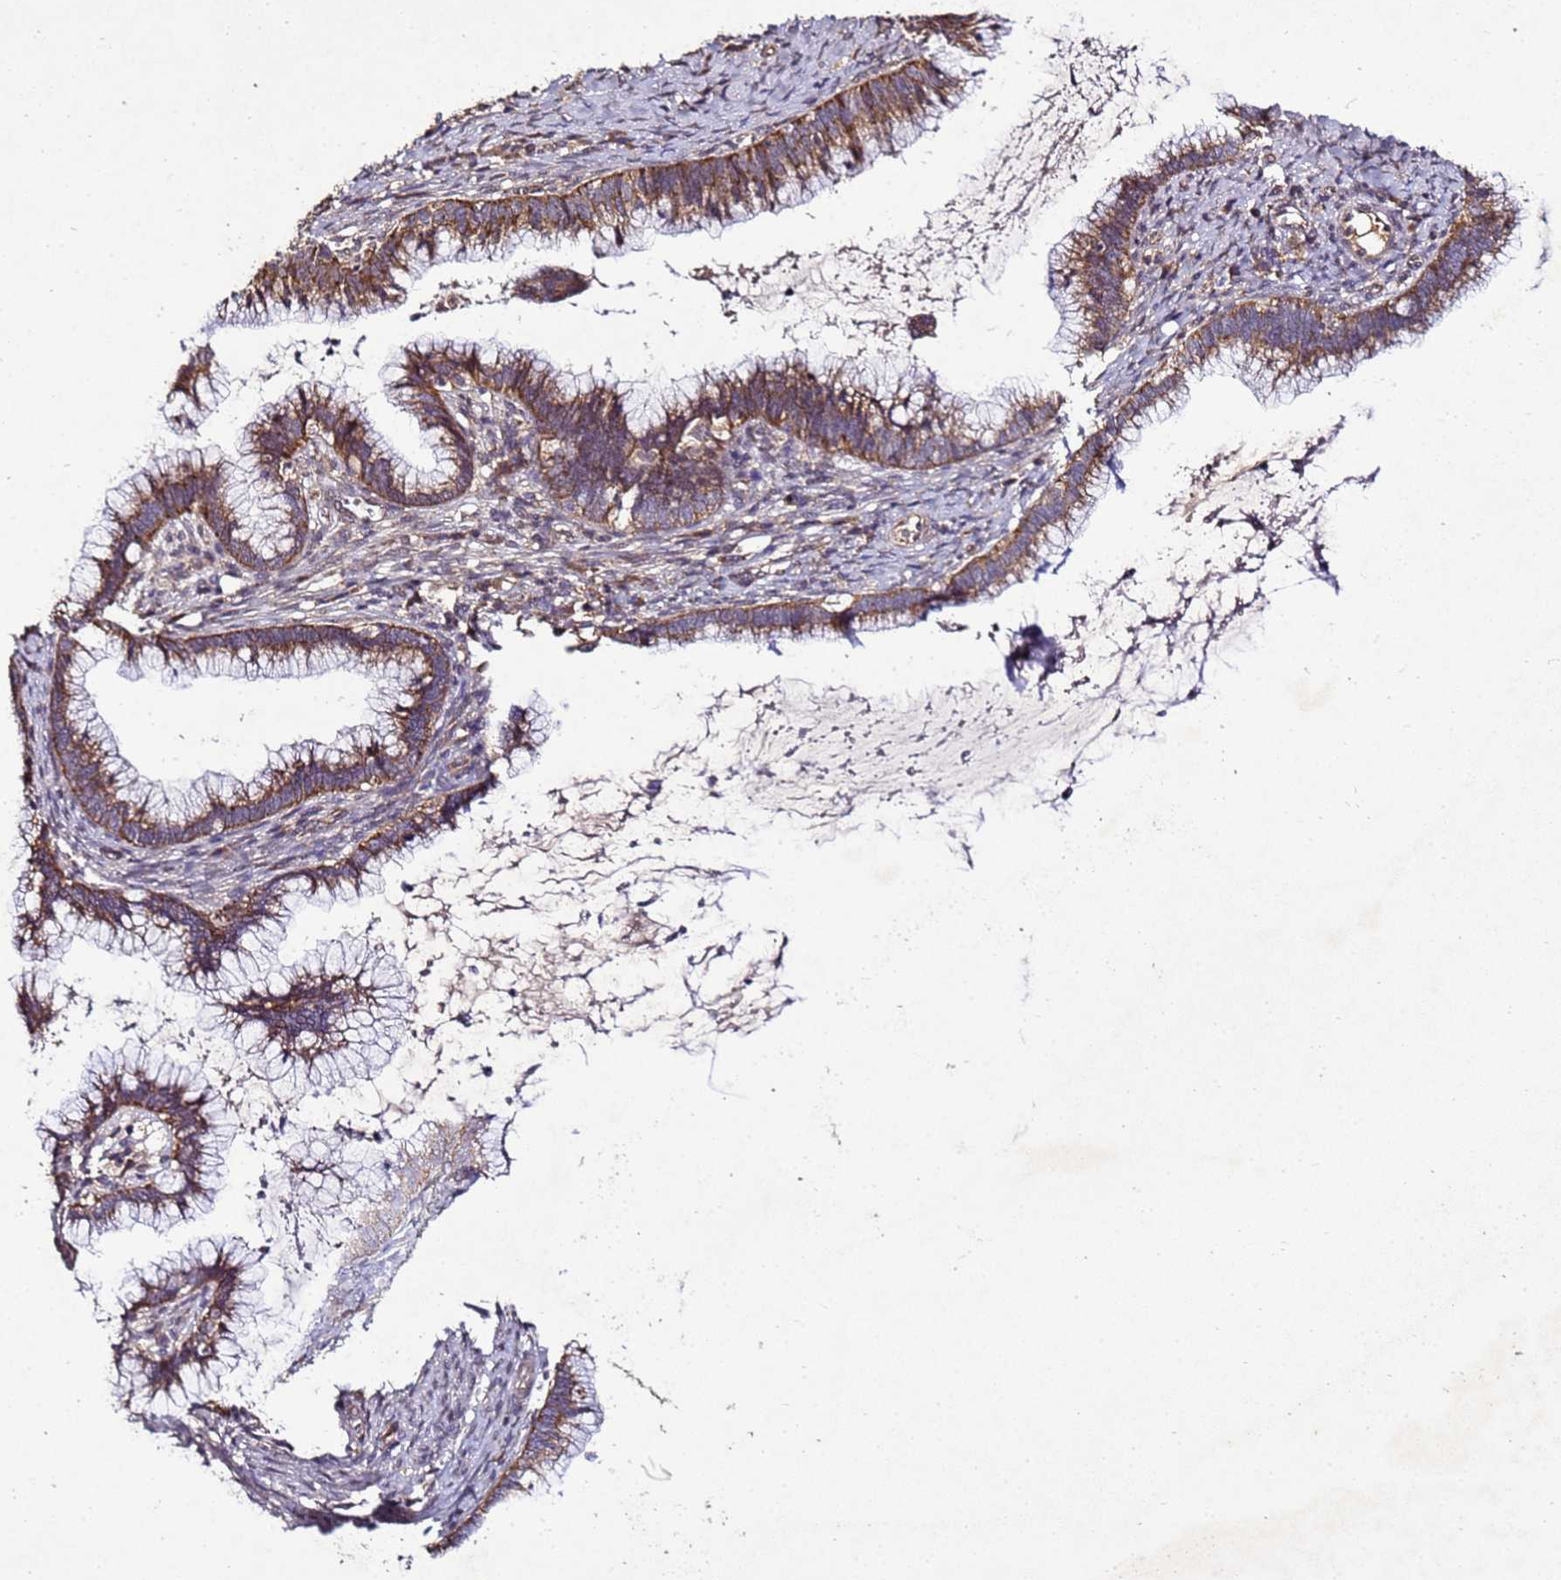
{"staining": {"intensity": "moderate", "quantity": ">75%", "location": "cytoplasmic/membranous"}, "tissue": "cervical cancer", "cell_type": "Tumor cells", "image_type": "cancer", "snomed": [{"axis": "morphology", "description": "Adenocarcinoma, NOS"}, {"axis": "topography", "description": "Cervix"}], "caption": "A micrograph showing moderate cytoplasmic/membranous staining in about >75% of tumor cells in adenocarcinoma (cervical), as visualized by brown immunohistochemical staining.", "gene": "ANKRD17", "patient": {"sex": "female", "age": 36}}